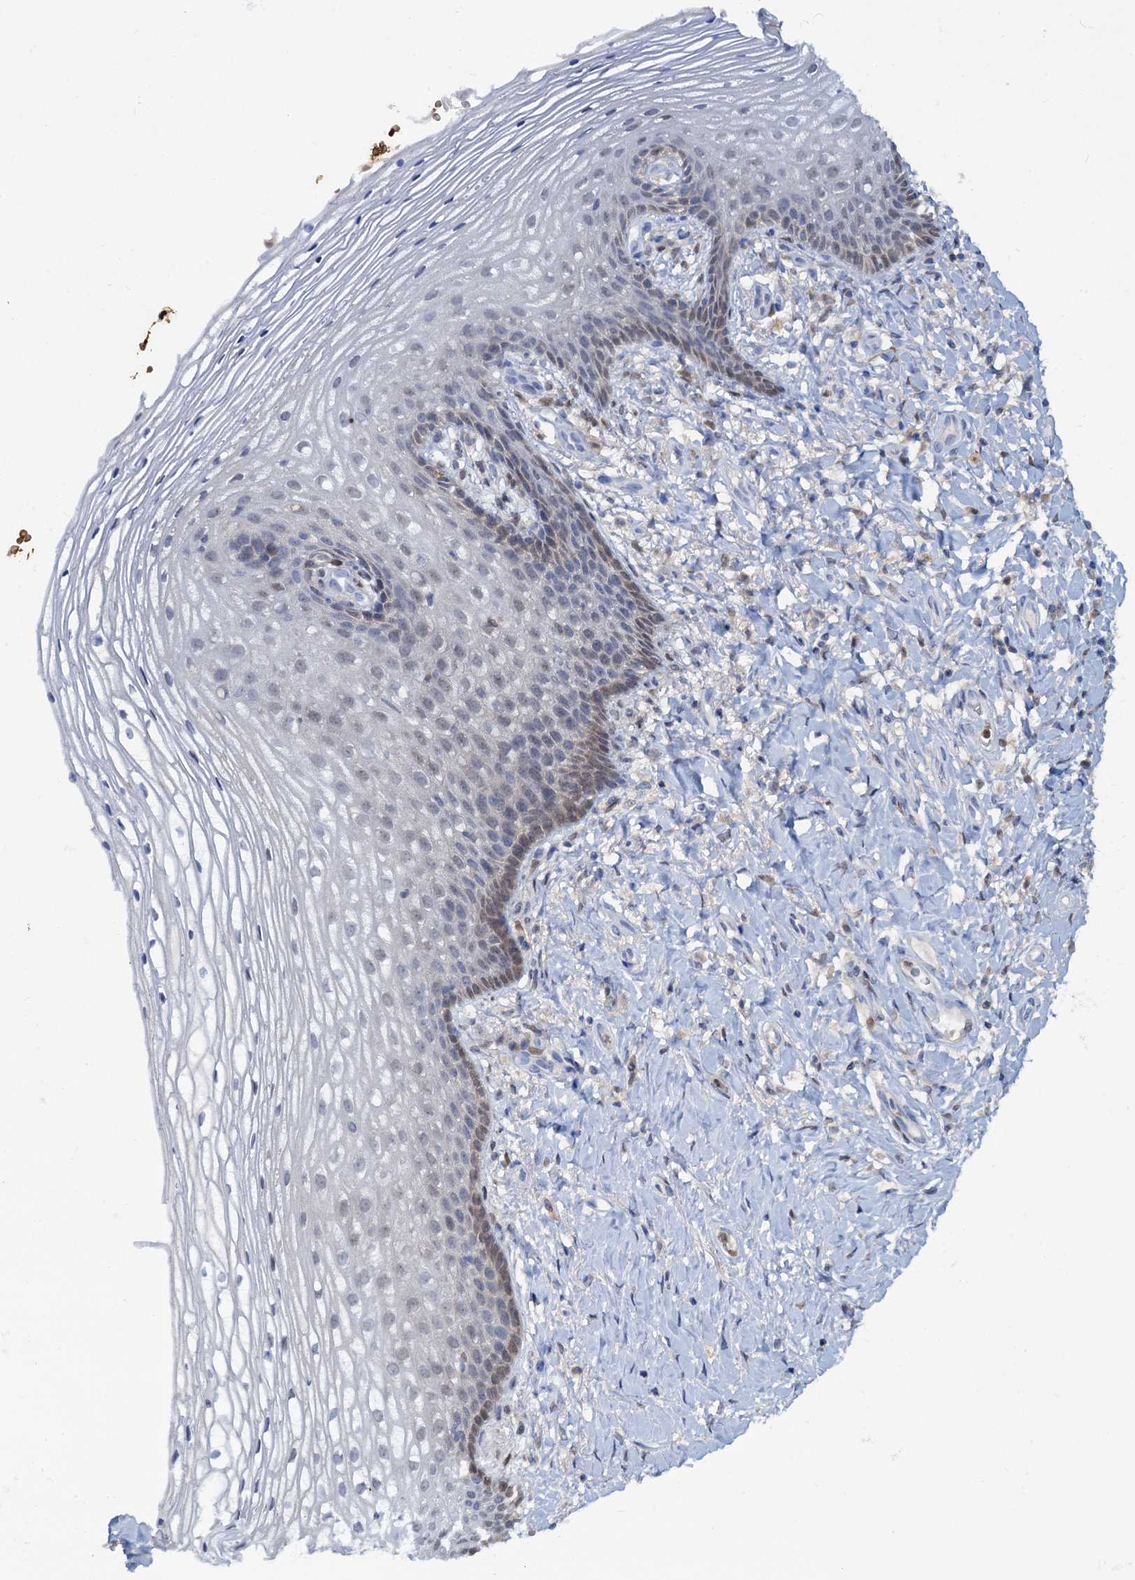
{"staining": {"intensity": "weak", "quantity": "<25%", "location": "cytoplasmic/membranous"}, "tissue": "vagina", "cell_type": "Squamous epithelial cells", "image_type": "normal", "snomed": [{"axis": "morphology", "description": "Normal tissue, NOS"}, {"axis": "topography", "description": "Vagina"}], "caption": "The image displays no staining of squamous epithelial cells in benign vagina.", "gene": "FAH", "patient": {"sex": "female", "age": 60}}